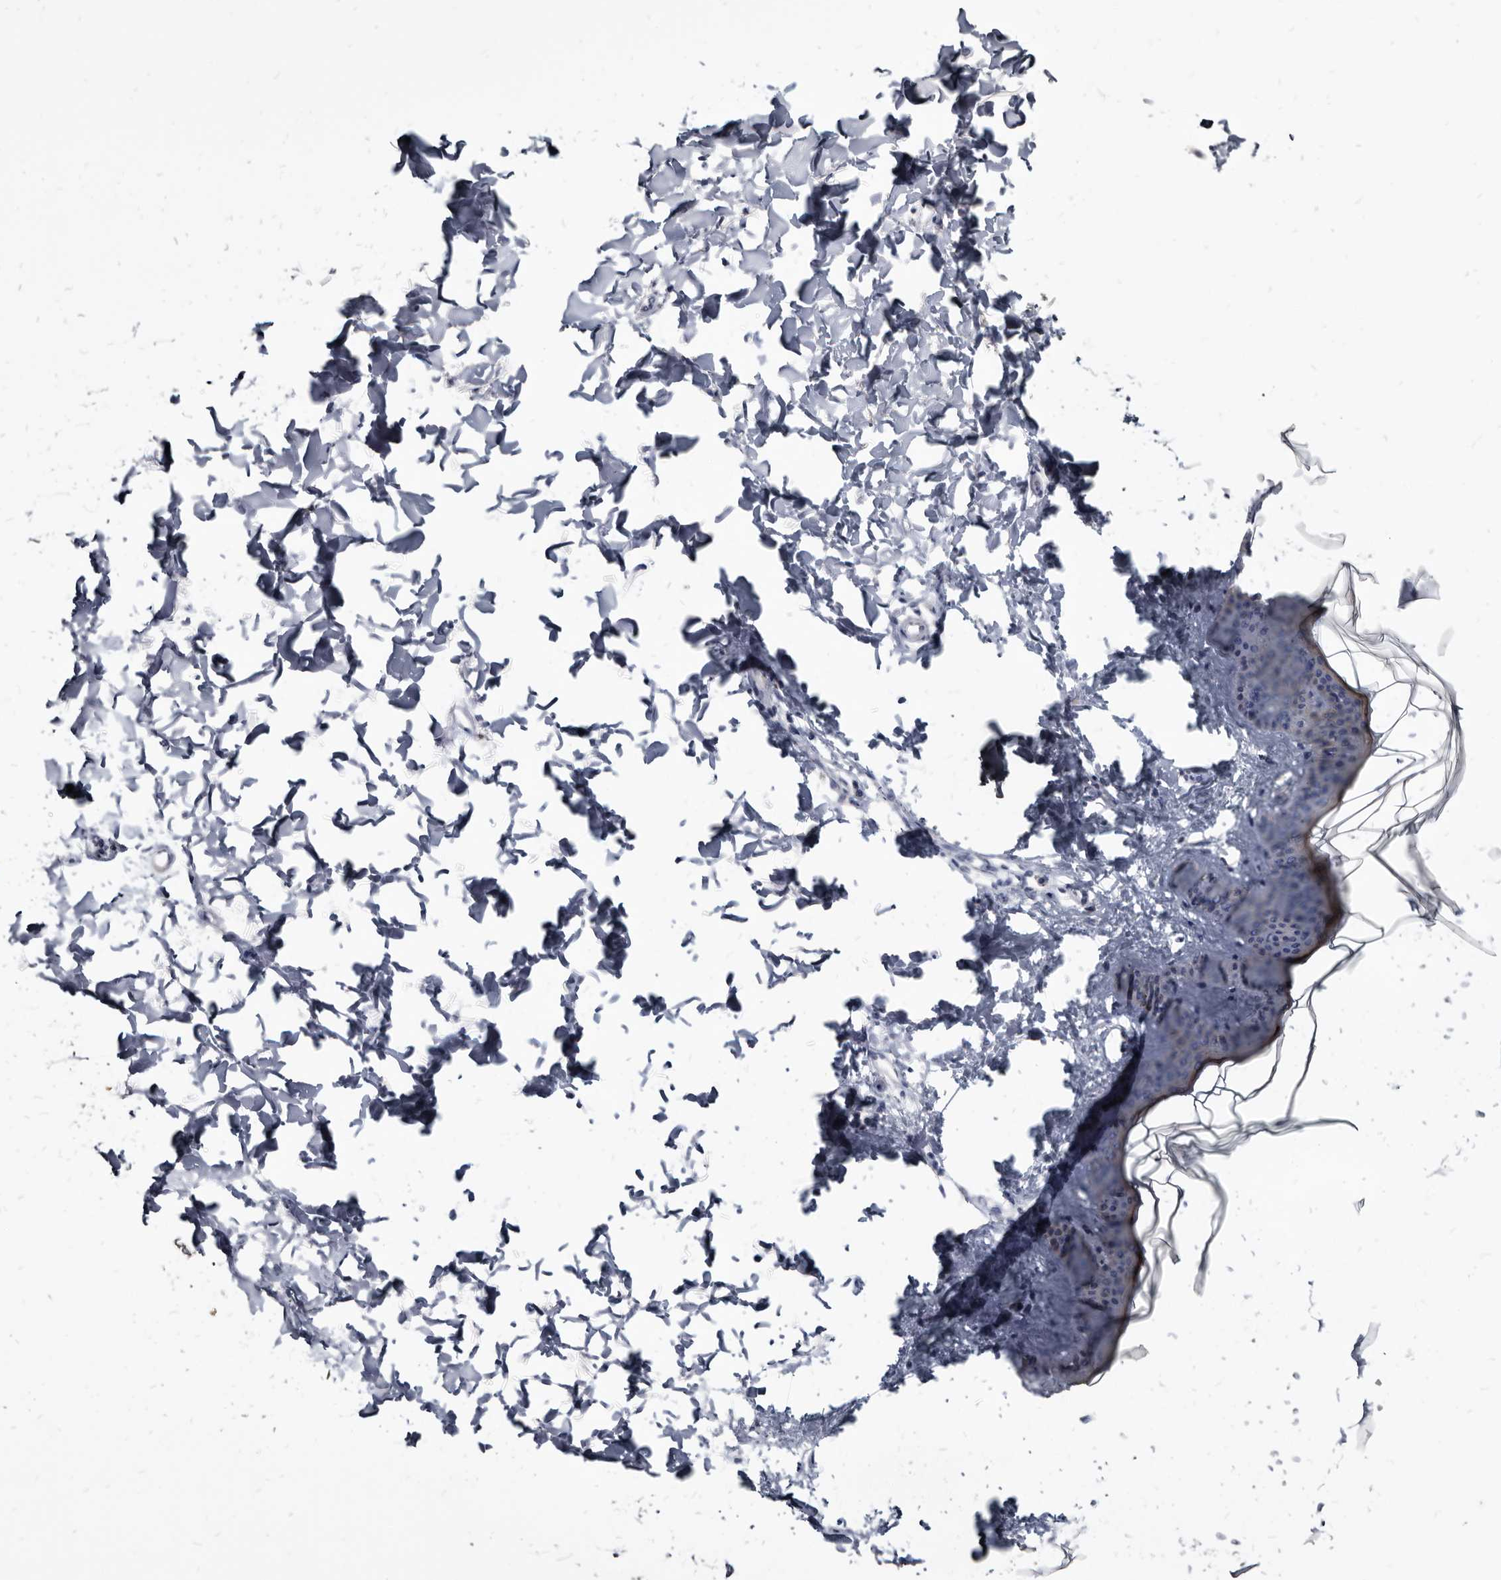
{"staining": {"intensity": "negative", "quantity": "none", "location": "none"}, "tissue": "skin", "cell_type": "Fibroblasts", "image_type": "normal", "snomed": [{"axis": "morphology", "description": "Normal tissue, NOS"}, {"axis": "topography", "description": "Skin"}], "caption": "Immunohistochemistry image of normal skin stained for a protein (brown), which reveals no positivity in fibroblasts.", "gene": "PRSS8", "patient": {"sex": "female", "age": 17}}